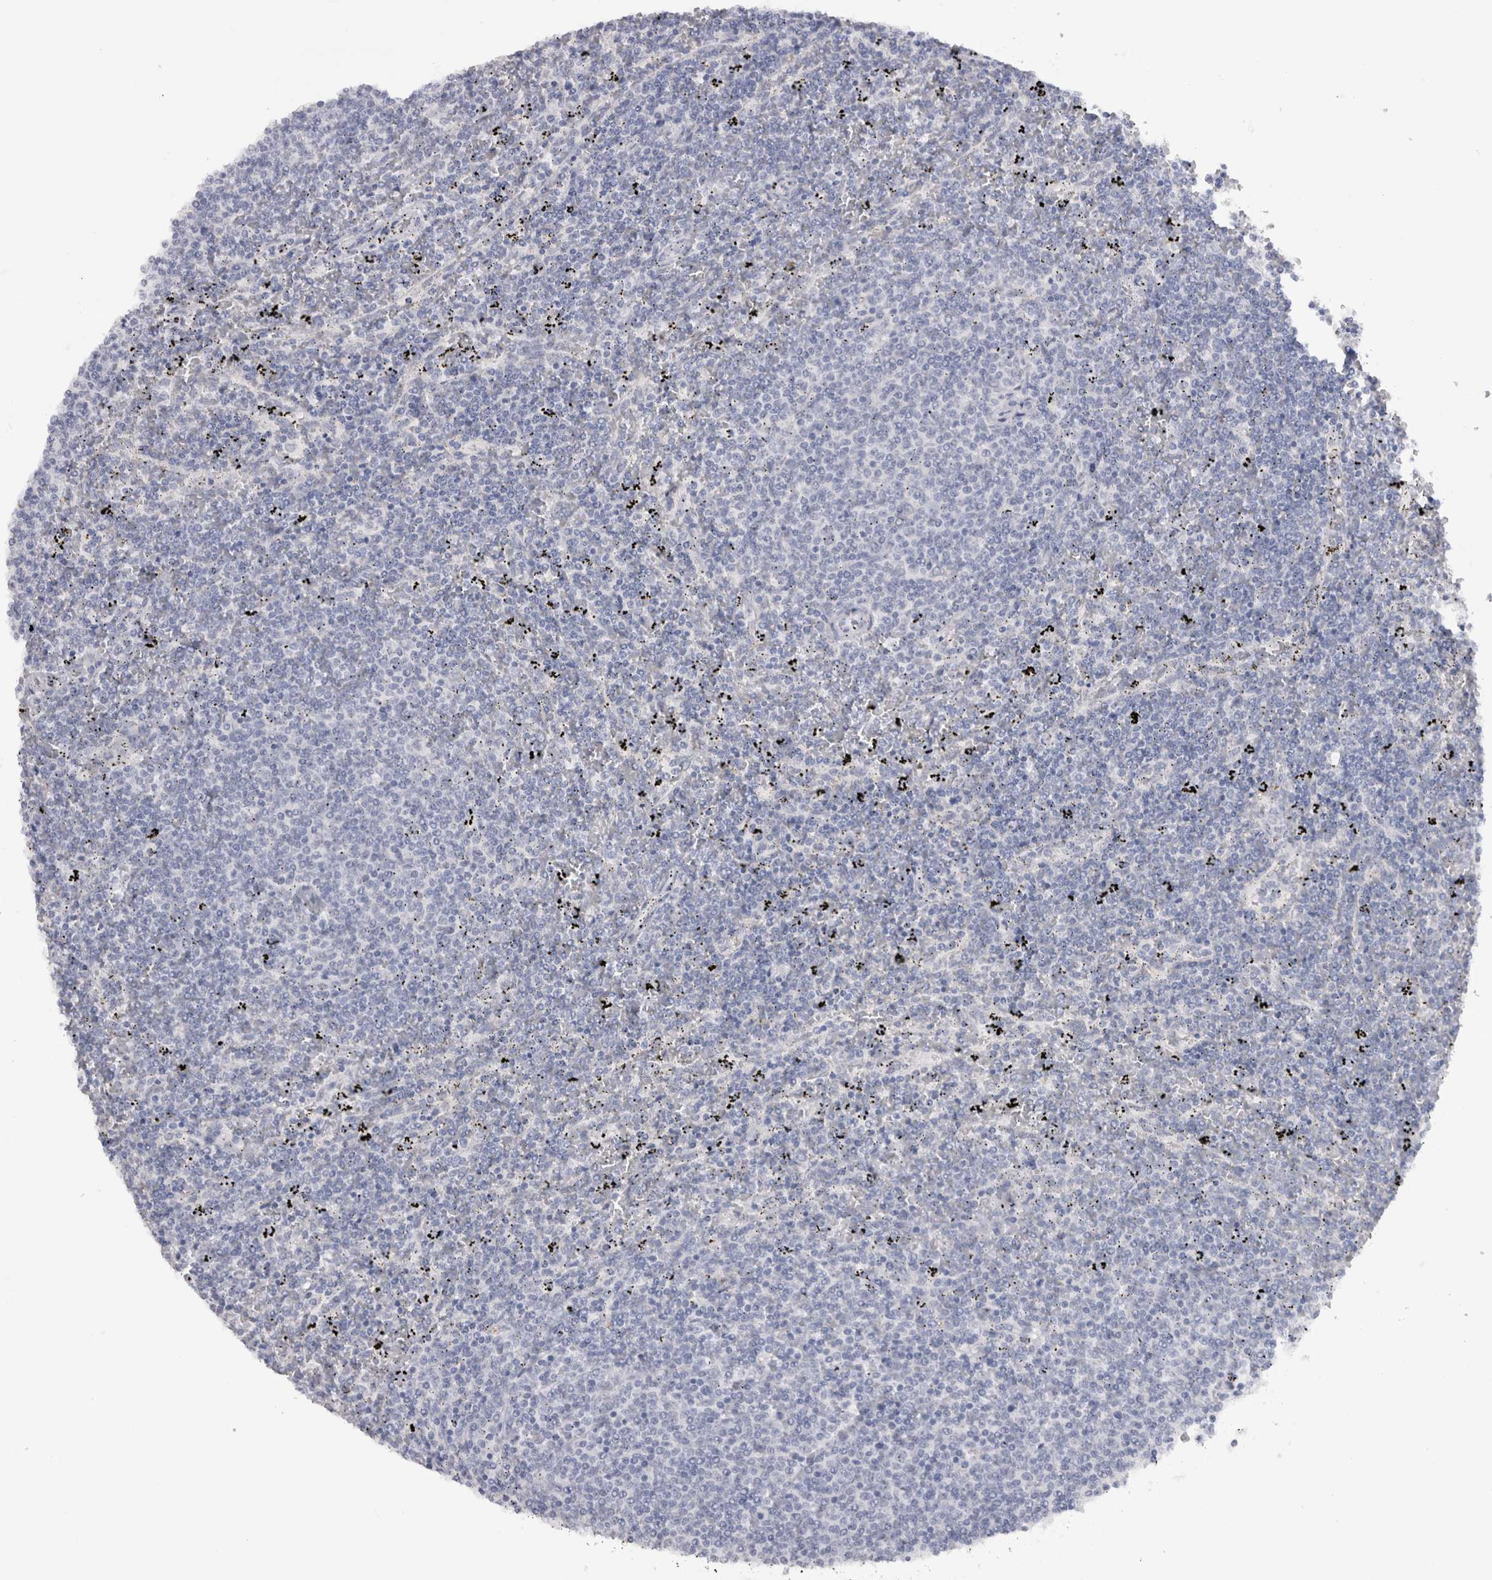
{"staining": {"intensity": "negative", "quantity": "none", "location": "none"}, "tissue": "lymphoma", "cell_type": "Tumor cells", "image_type": "cancer", "snomed": [{"axis": "morphology", "description": "Malignant lymphoma, non-Hodgkin's type, Low grade"}, {"axis": "topography", "description": "Spleen"}], "caption": "Malignant lymphoma, non-Hodgkin's type (low-grade) was stained to show a protein in brown. There is no significant staining in tumor cells.", "gene": "CDH17", "patient": {"sex": "female", "age": 50}}